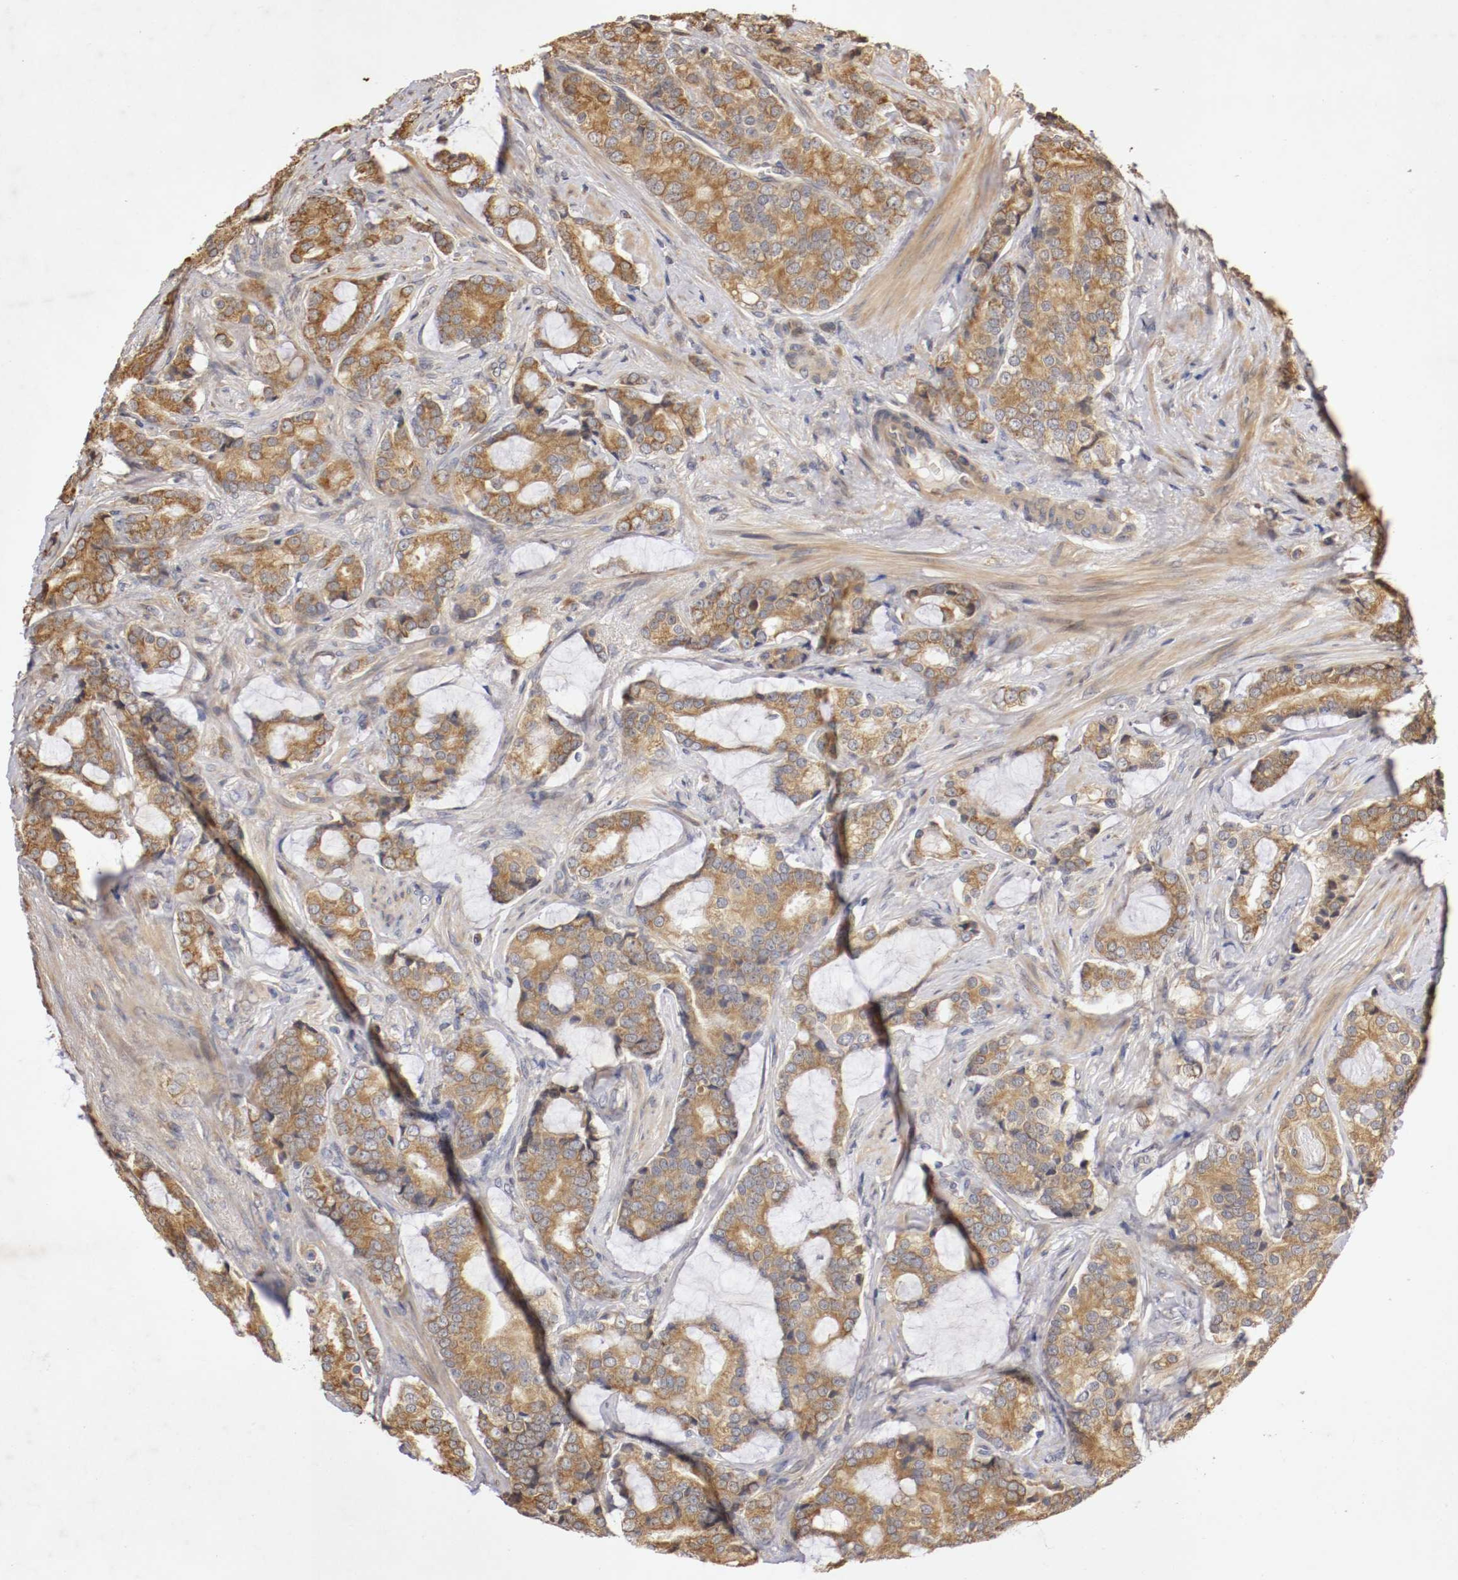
{"staining": {"intensity": "moderate", "quantity": ">75%", "location": "cytoplasmic/membranous"}, "tissue": "prostate cancer", "cell_type": "Tumor cells", "image_type": "cancer", "snomed": [{"axis": "morphology", "description": "Adenocarcinoma, Low grade"}, {"axis": "topography", "description": "Prostate"}], "caption": "Protein expression analysis of prostate cancer reveals moderate cytoplasmic/membranous expression in about >75% of tumor cells.", "gene": "VEZT", "patient": {"sex": "male", "age": 58}}